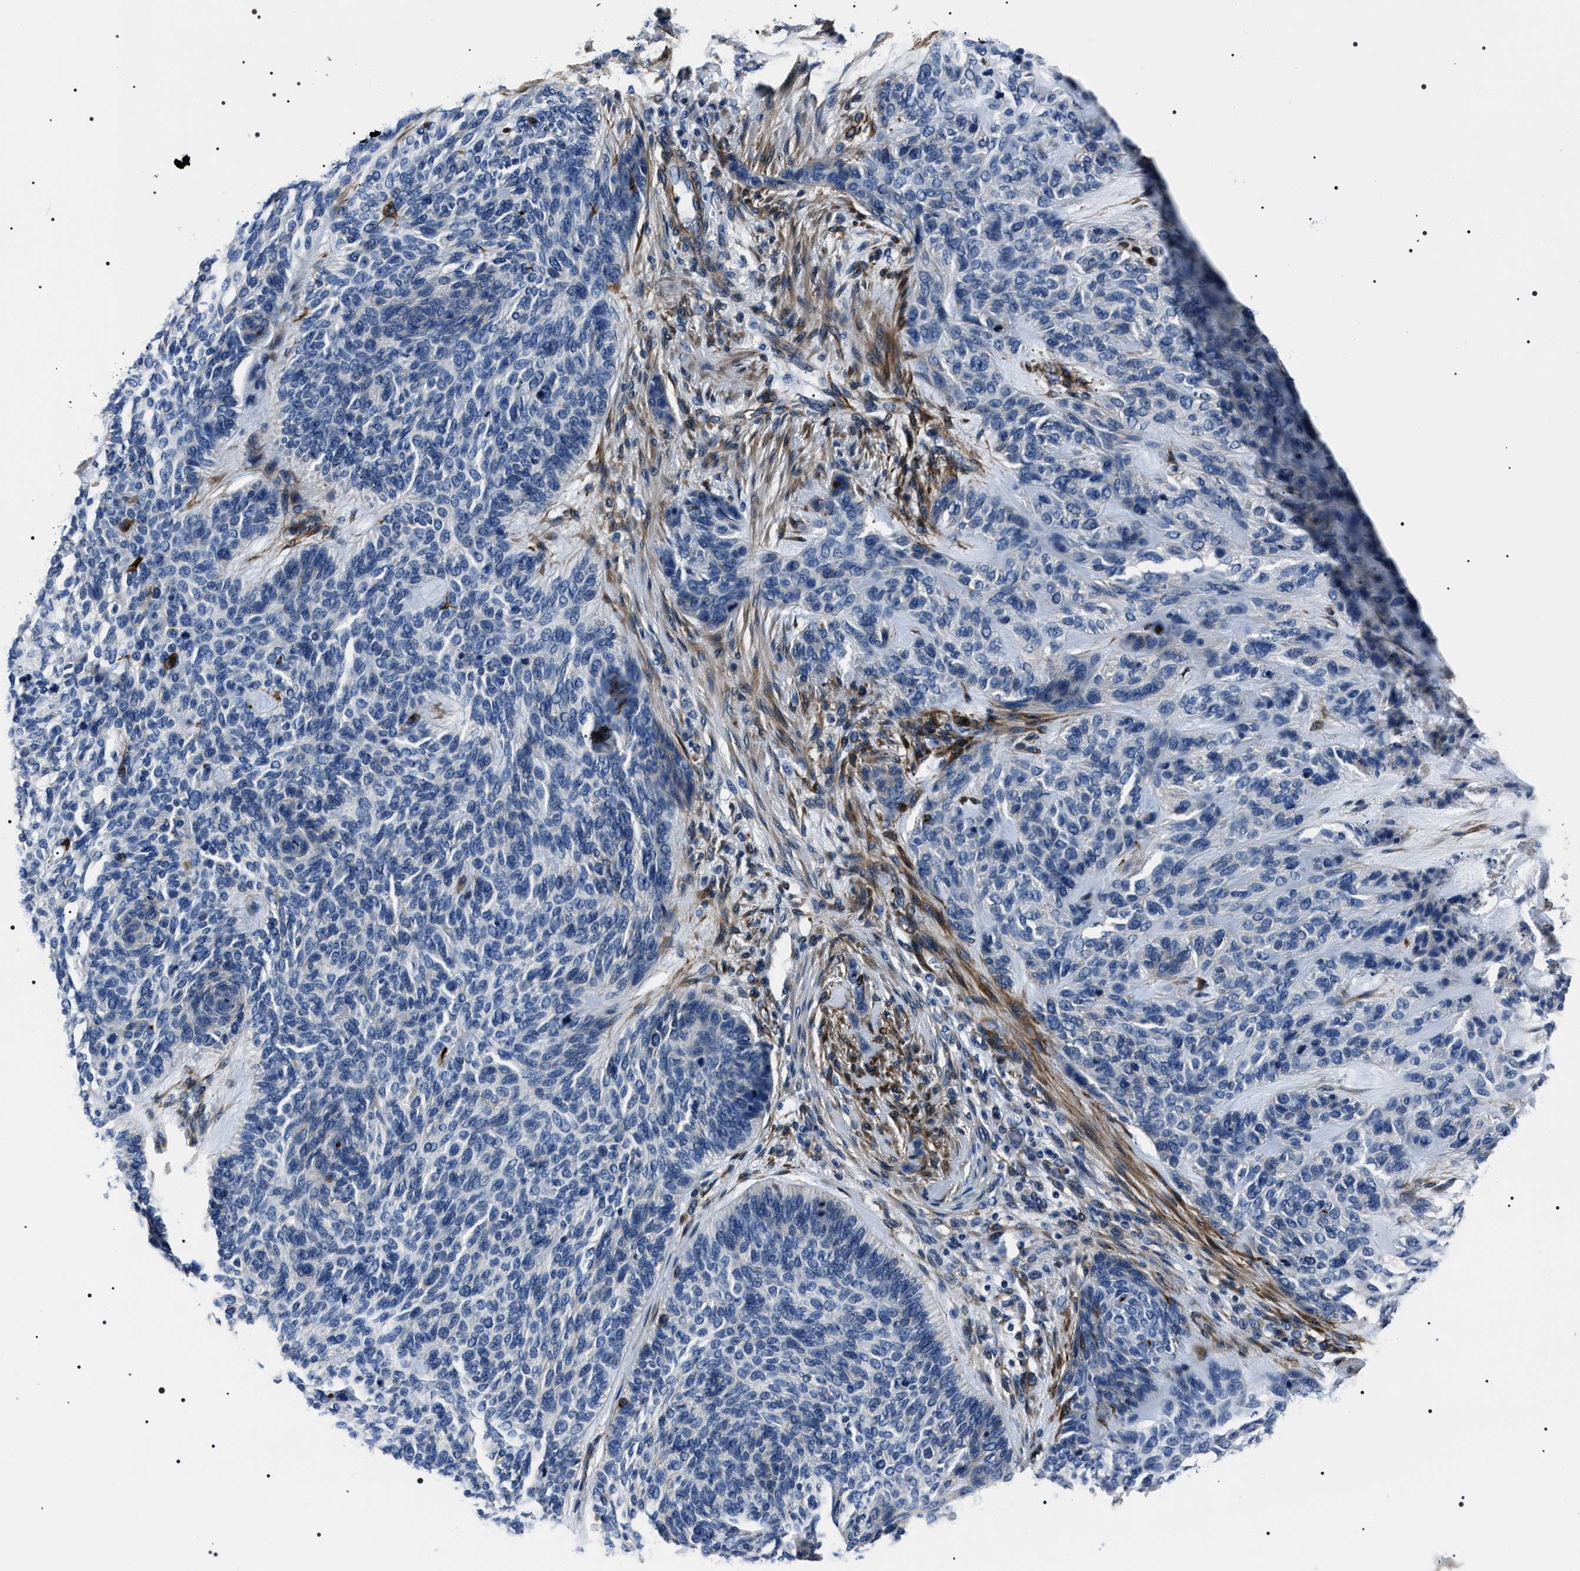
{"staining": {"intensity": "negative", "quantity": "none", "location": "none"}, "tissue": "skin cancer", "cell_type": "Tumor cells", "image_type": "cancer", "snomed": [{"axis": "morphology", "description": "Basal cell carcinoma"}, {"axis": "topography", "description": "Skin"}], "caption": "DAB (3,3'-diaminobenzidine) immunohistochemical staining of human skin cancer shows no significant expression in tumor cells.", "gene": "BAG2", "patient": {"sex": "male", "age": 55}}